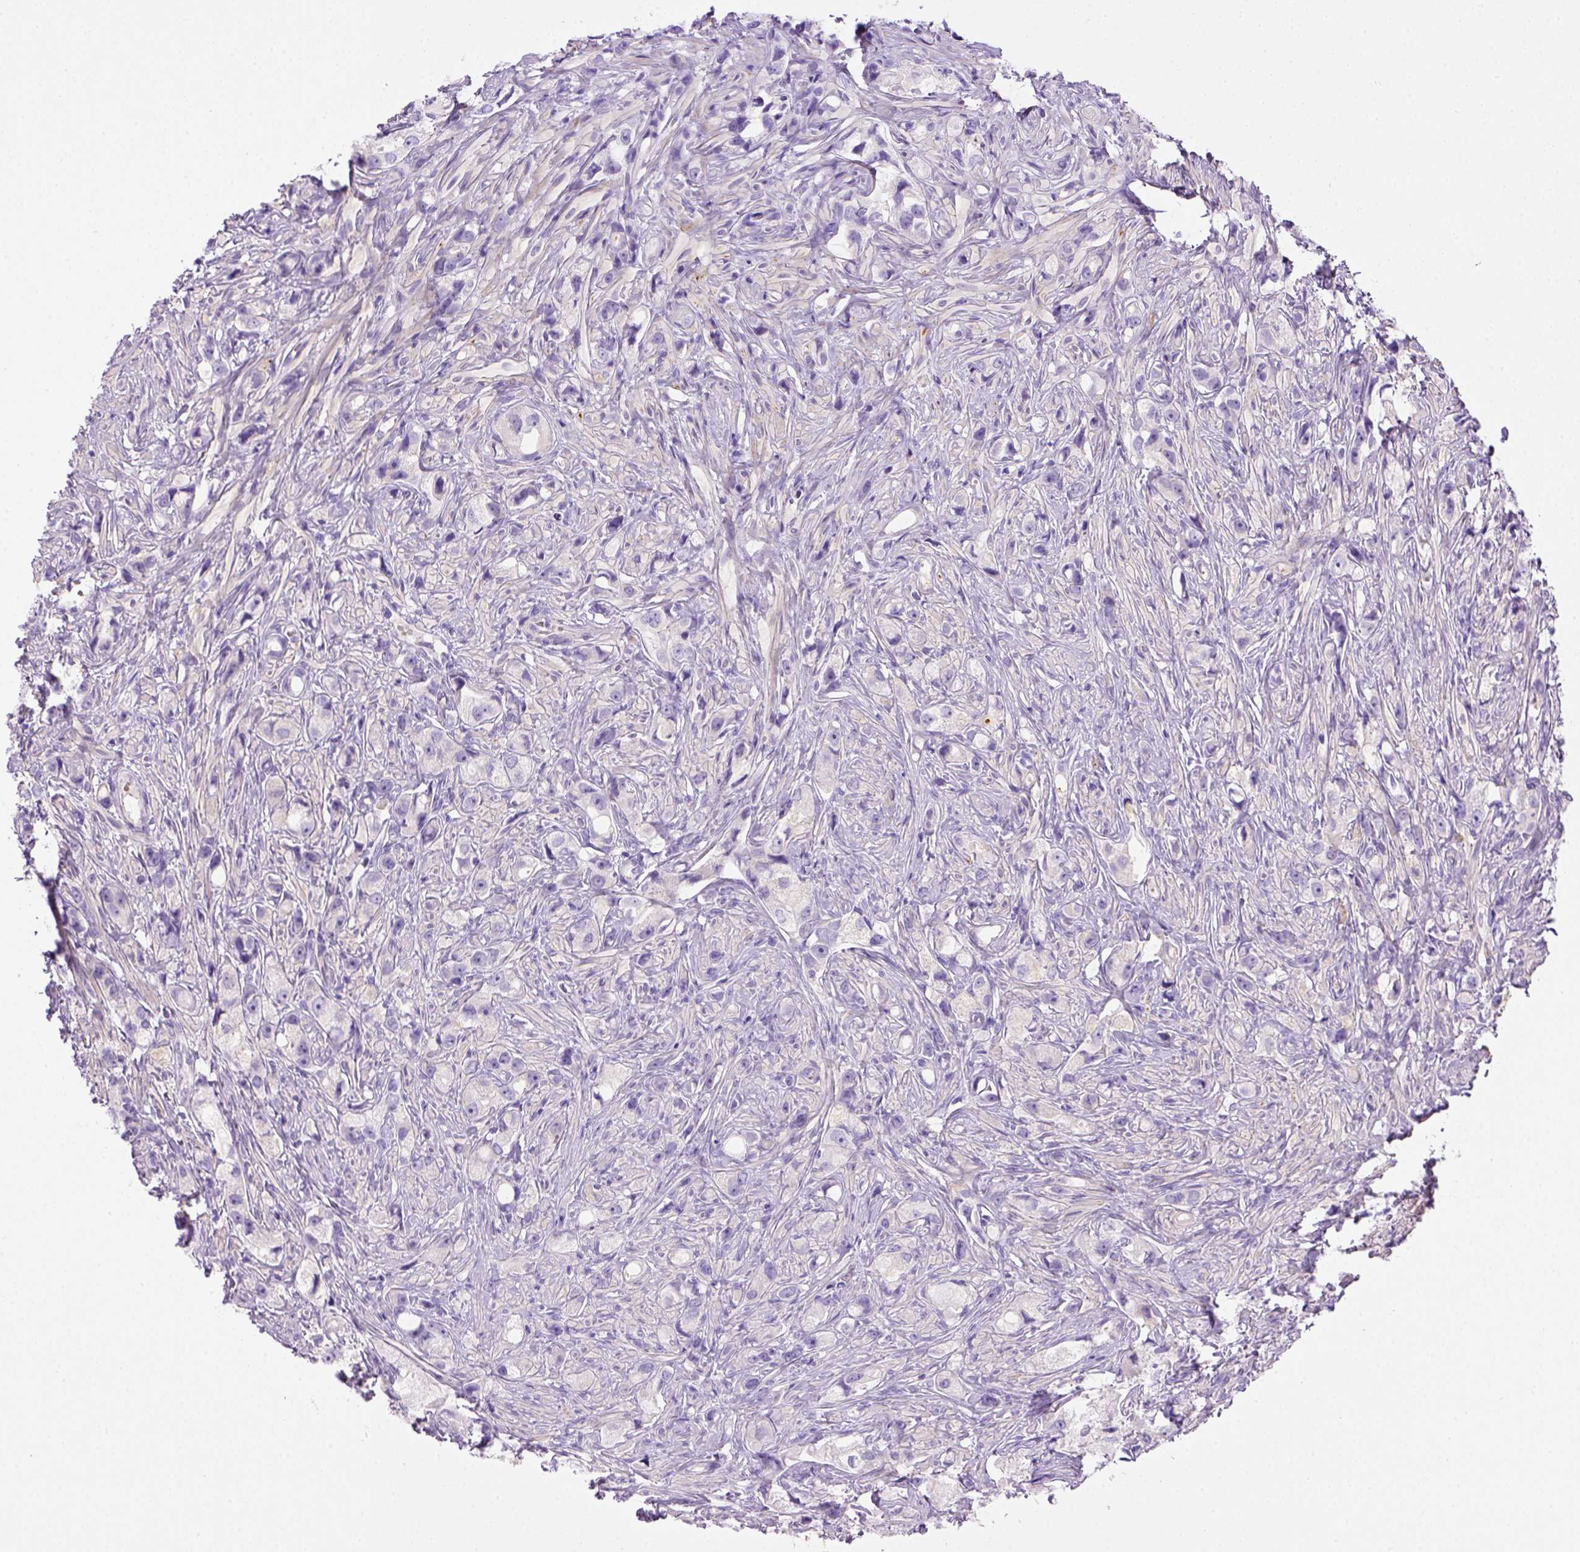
{"staining": {"intensity": "negative", "quantity": "none", "location": "none"}, "tissue": "prostate cancer", "cell_type": "Tumor cells", "image_type": "cancer", "snomed": [{"axis": "morphology", "description": "Adenocarcinoma, High grade"}, {"axis": "topography", "description": "Prostate"}], "caption": "A micrograph of prostate cancer stained for a protein shows no brown staining in tumor cells.", "gene": "BAAT", "patient": {"sex": "male", "age": 75}}